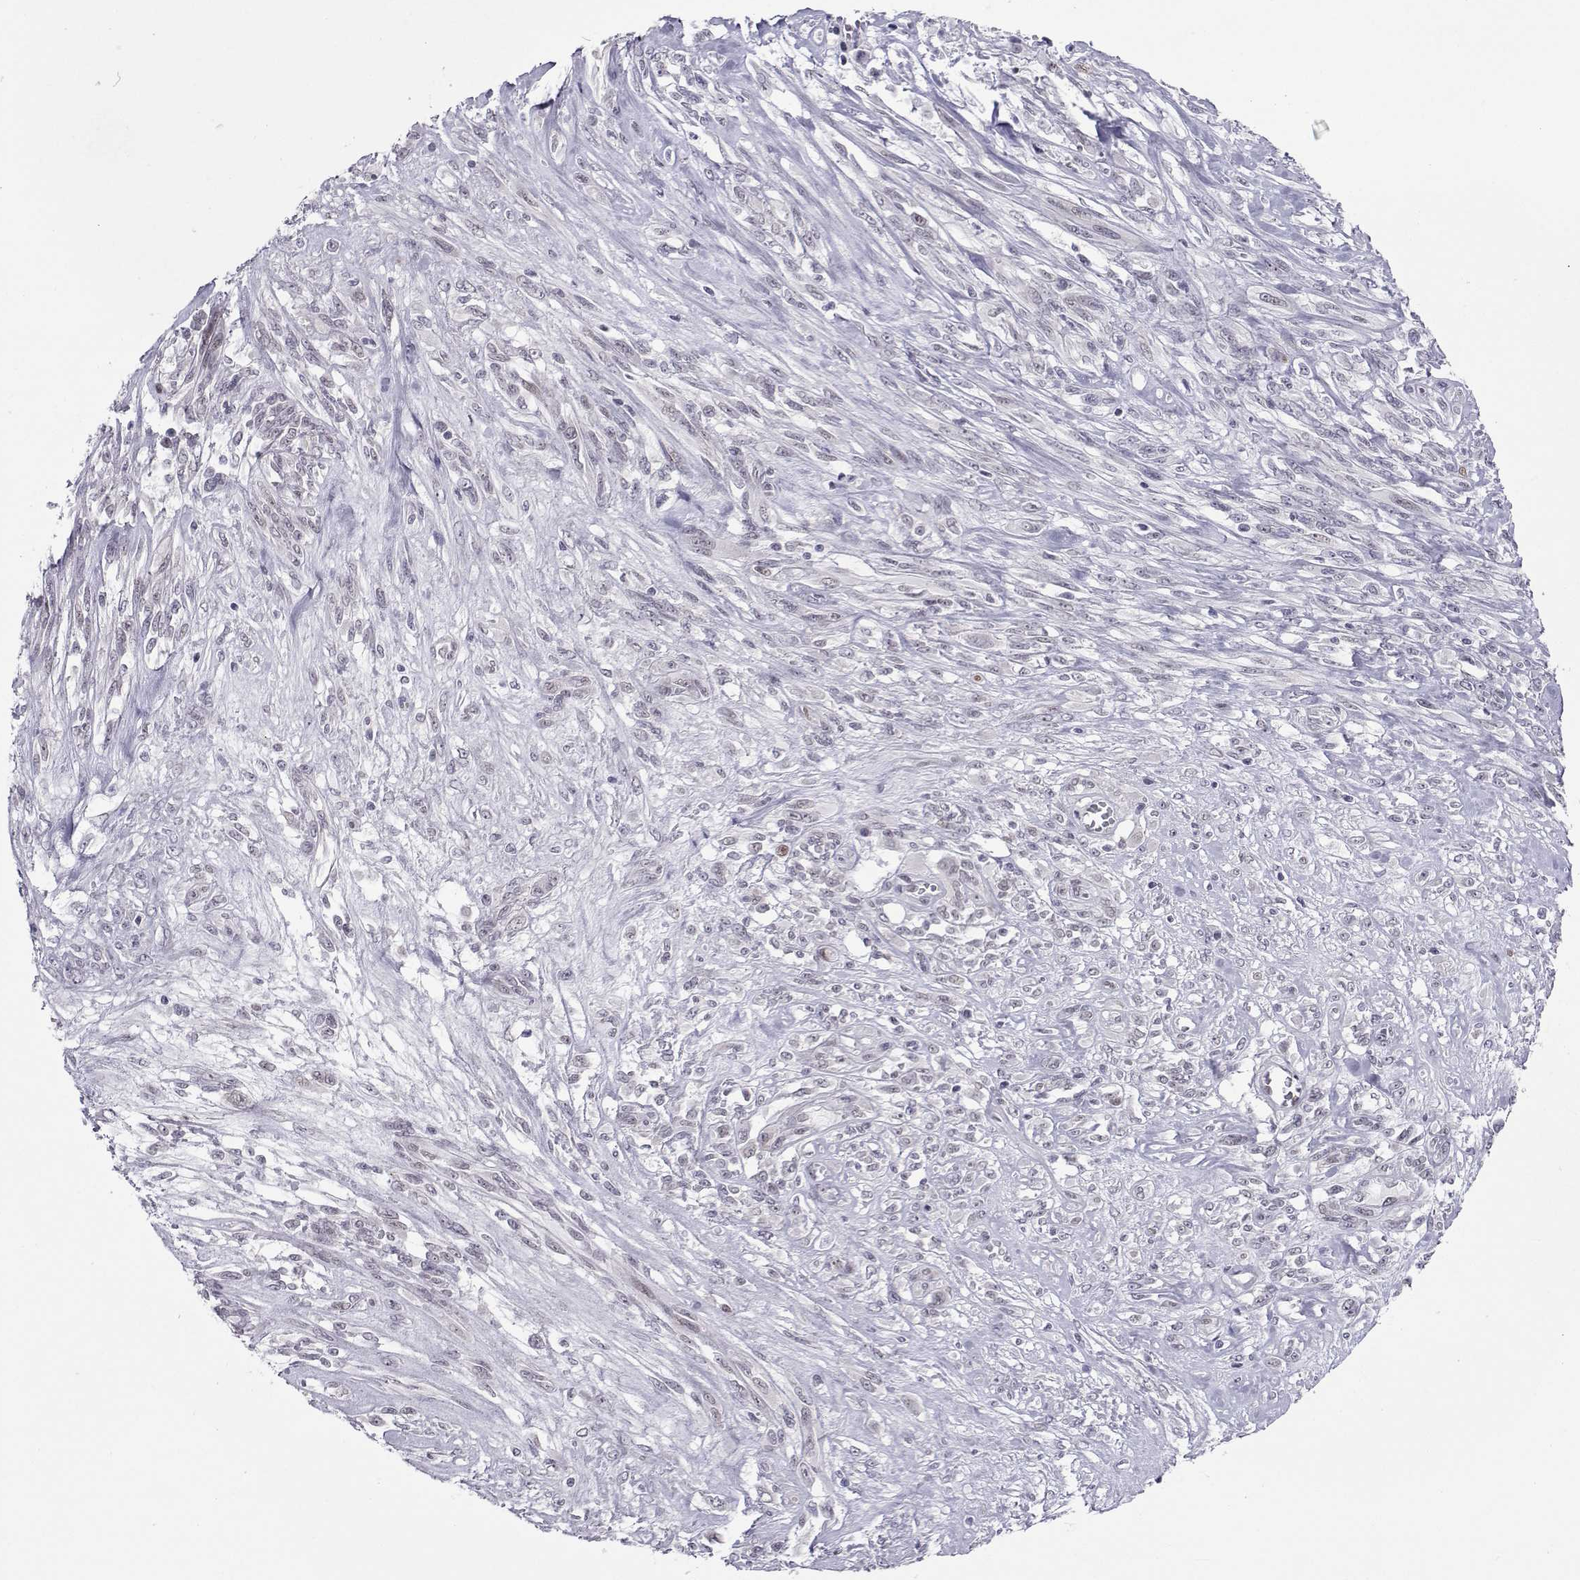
{"staining": {"intensity": "negative", "quantity": "none", "location": "none"}, "tissue": "melanoma", "cell_type": "Tumor cells", "image_type": "cancer", "snomed": [{"axis": "morphology", "description": "Malignant melanoma, NOS"}, {"axis": "topography", "description": "Skin"}], "caption": "Human melanoma stained for a protein using immunohistochemistry shows no staining in tumor cells.", "gene": "SIX6", "patient": {"sex": "female", "age": 91}}